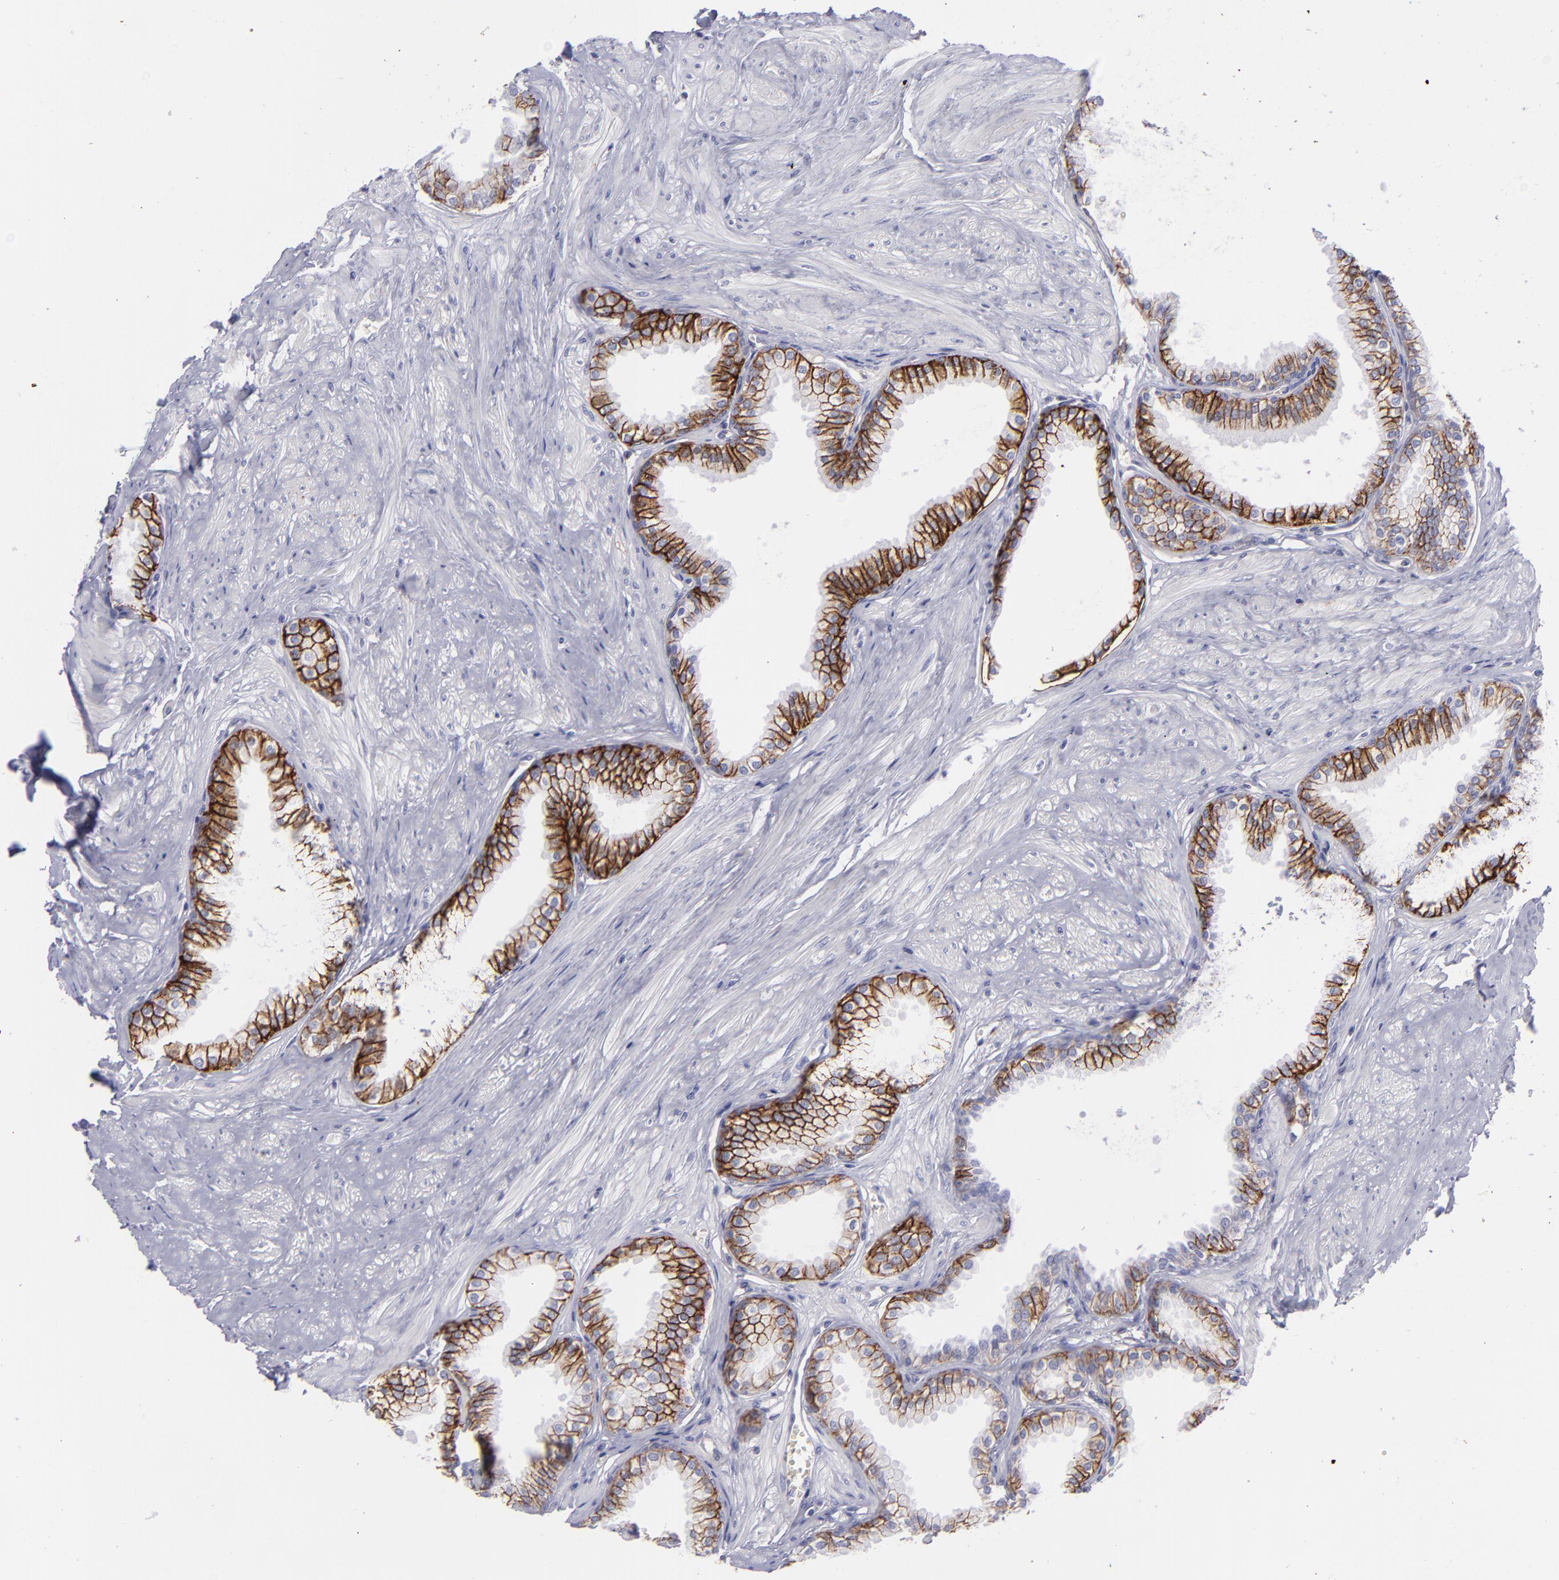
{"staining": {"intensity": "strong", "quantity": "25%-75%", "location": "cytoplasmic/membranous"}, "tissue": "prostate", "cell_type": "Glandular cells", "image_type": "normal", "snomed": [{"axis": "morphology", "description": "Normal tissue, NOS"}, {"axis": "topography", "description": "Prostate"}], "caption": "Immunohistochemical staining of unremarkable human prostate displays high levels of strong cytoplasmic/membranous staining in approximately 25%-75% of glandular cells. (brown staining indicates protein expression, while blue staining denotes nuclei).", "gene": "BSG", "patient": {"sex": "male", "age": 64}}